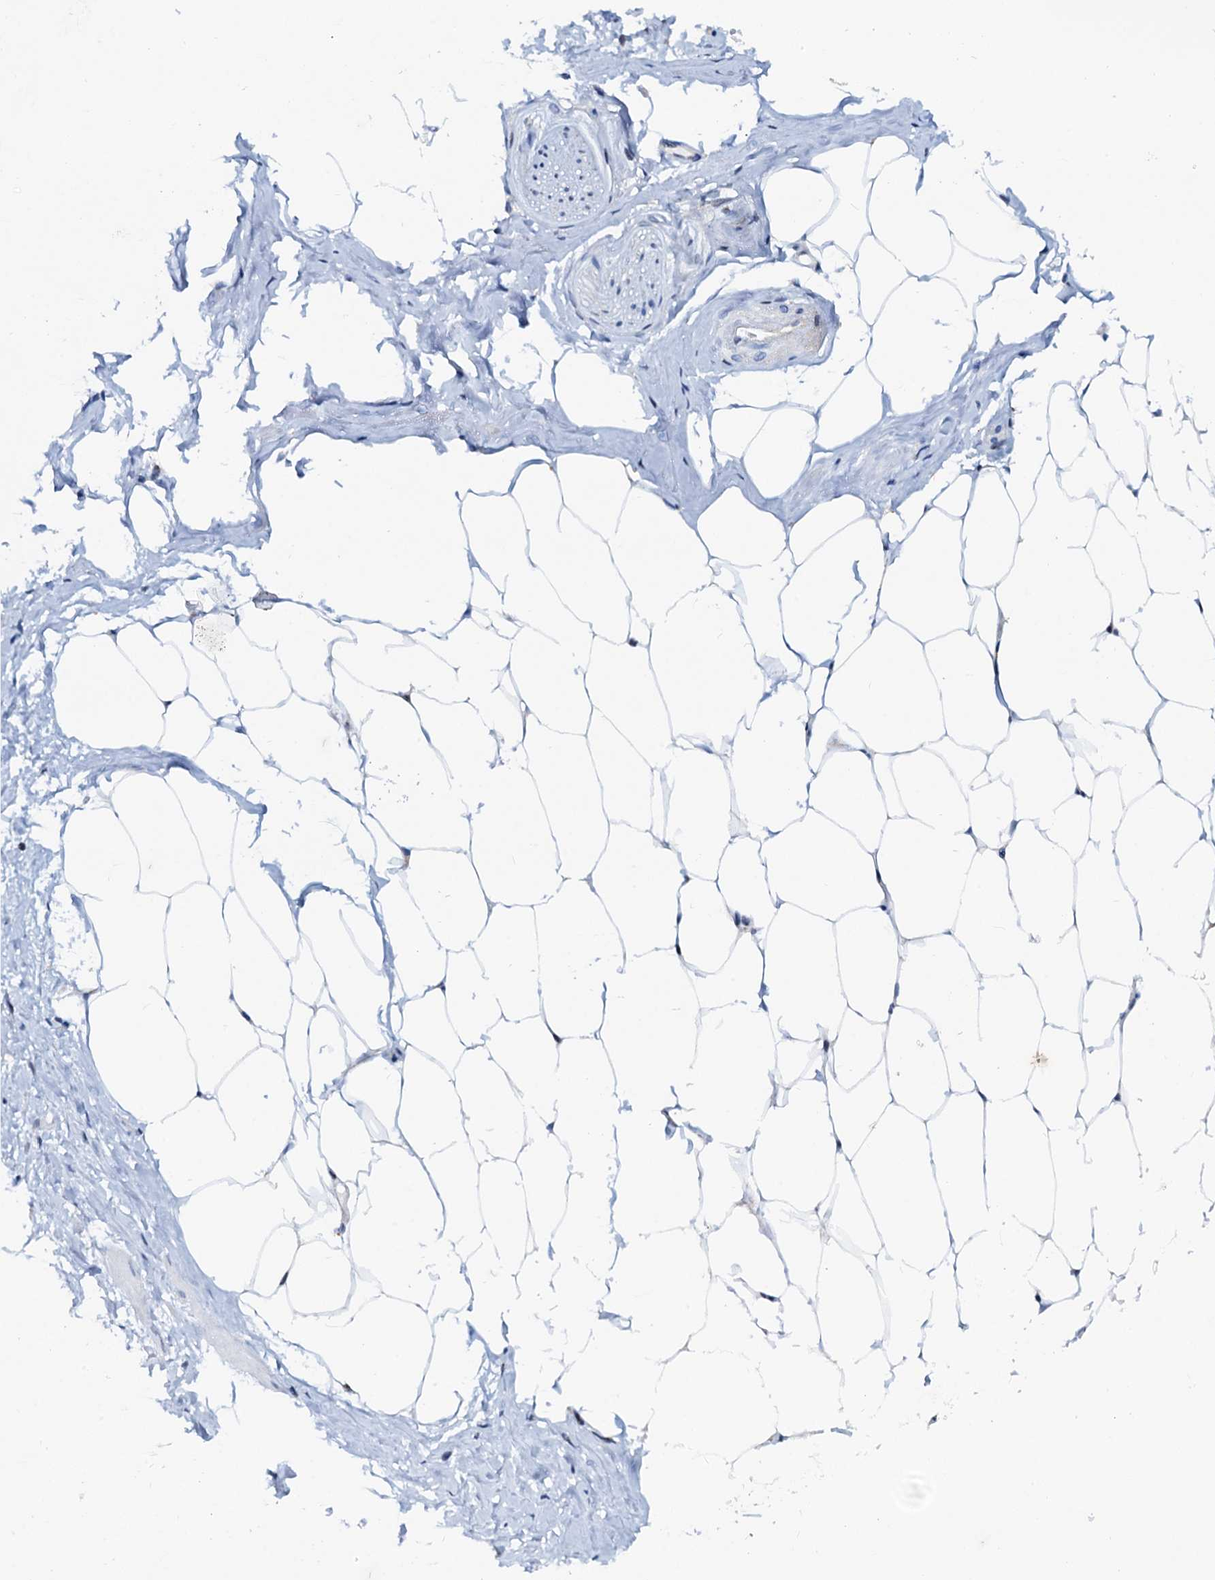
{"staining": {"intensity": "negative", "quantity": "none", "location": "none"}, "tissue": "adipose tissue", "cell_type": "Adipocytes", "image_type": "normal", "snomed": [{"axis": "morphology", "description": "Normal tissue, NOS"}, {"axis": "morphology", "description": "Adenocarcinoma, Low grade"}, {"axis": "topography", "description": "Prostate"}, {"axis": "topography", "description": "Peripheral nerve tissue"}], "caption": "This is an immunohistochemistry photomicrograph of normal adipose tissue. There is no staining in adipocytes.", "gene": "PTGES3", "patient": {"sex": "male", "age": 63}}